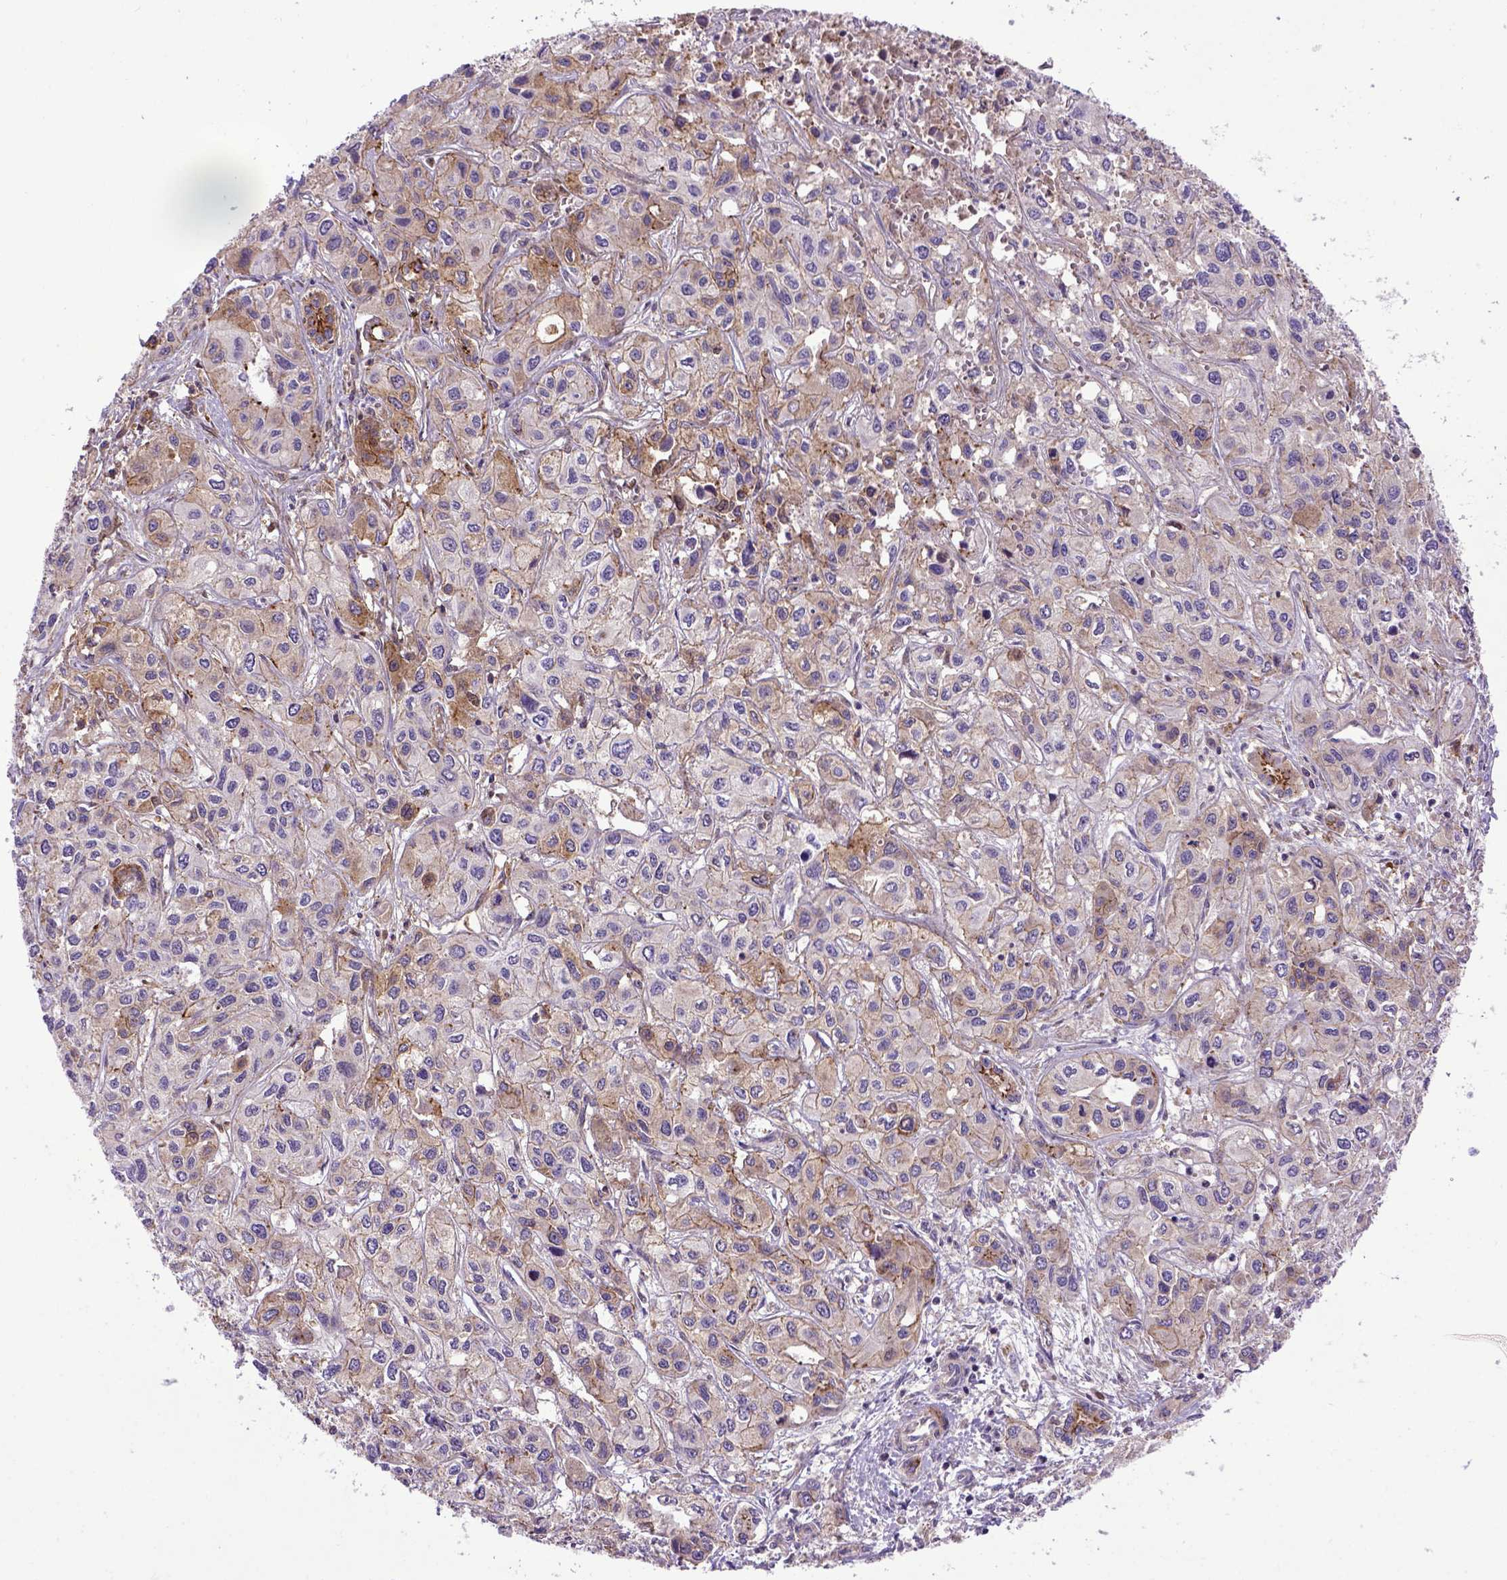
{"staining": {"intensity": "weak", "quantity": "25%-75%", "location": "cytoplasmic/membranous"}, "tissue": "liver cancer", "cell_type": "Tumor cells", "image_type": "cancer", "snomed": [{"axis": "morphology", "description": "Cholangiocarcinoma"}, {"axis": "topography", "description": "Liver"}], "caption": "Immunohistochemistry of liver cancer displays low levels of weak cytoplasmic/membranous positivity in about 25%-75% of tumor cells. Immunohistochemistry stains the protein of interest in brown and the nuclei are stained blue.", "gene": "CDH1", "patient": {"sex": "female", "age": 66}}